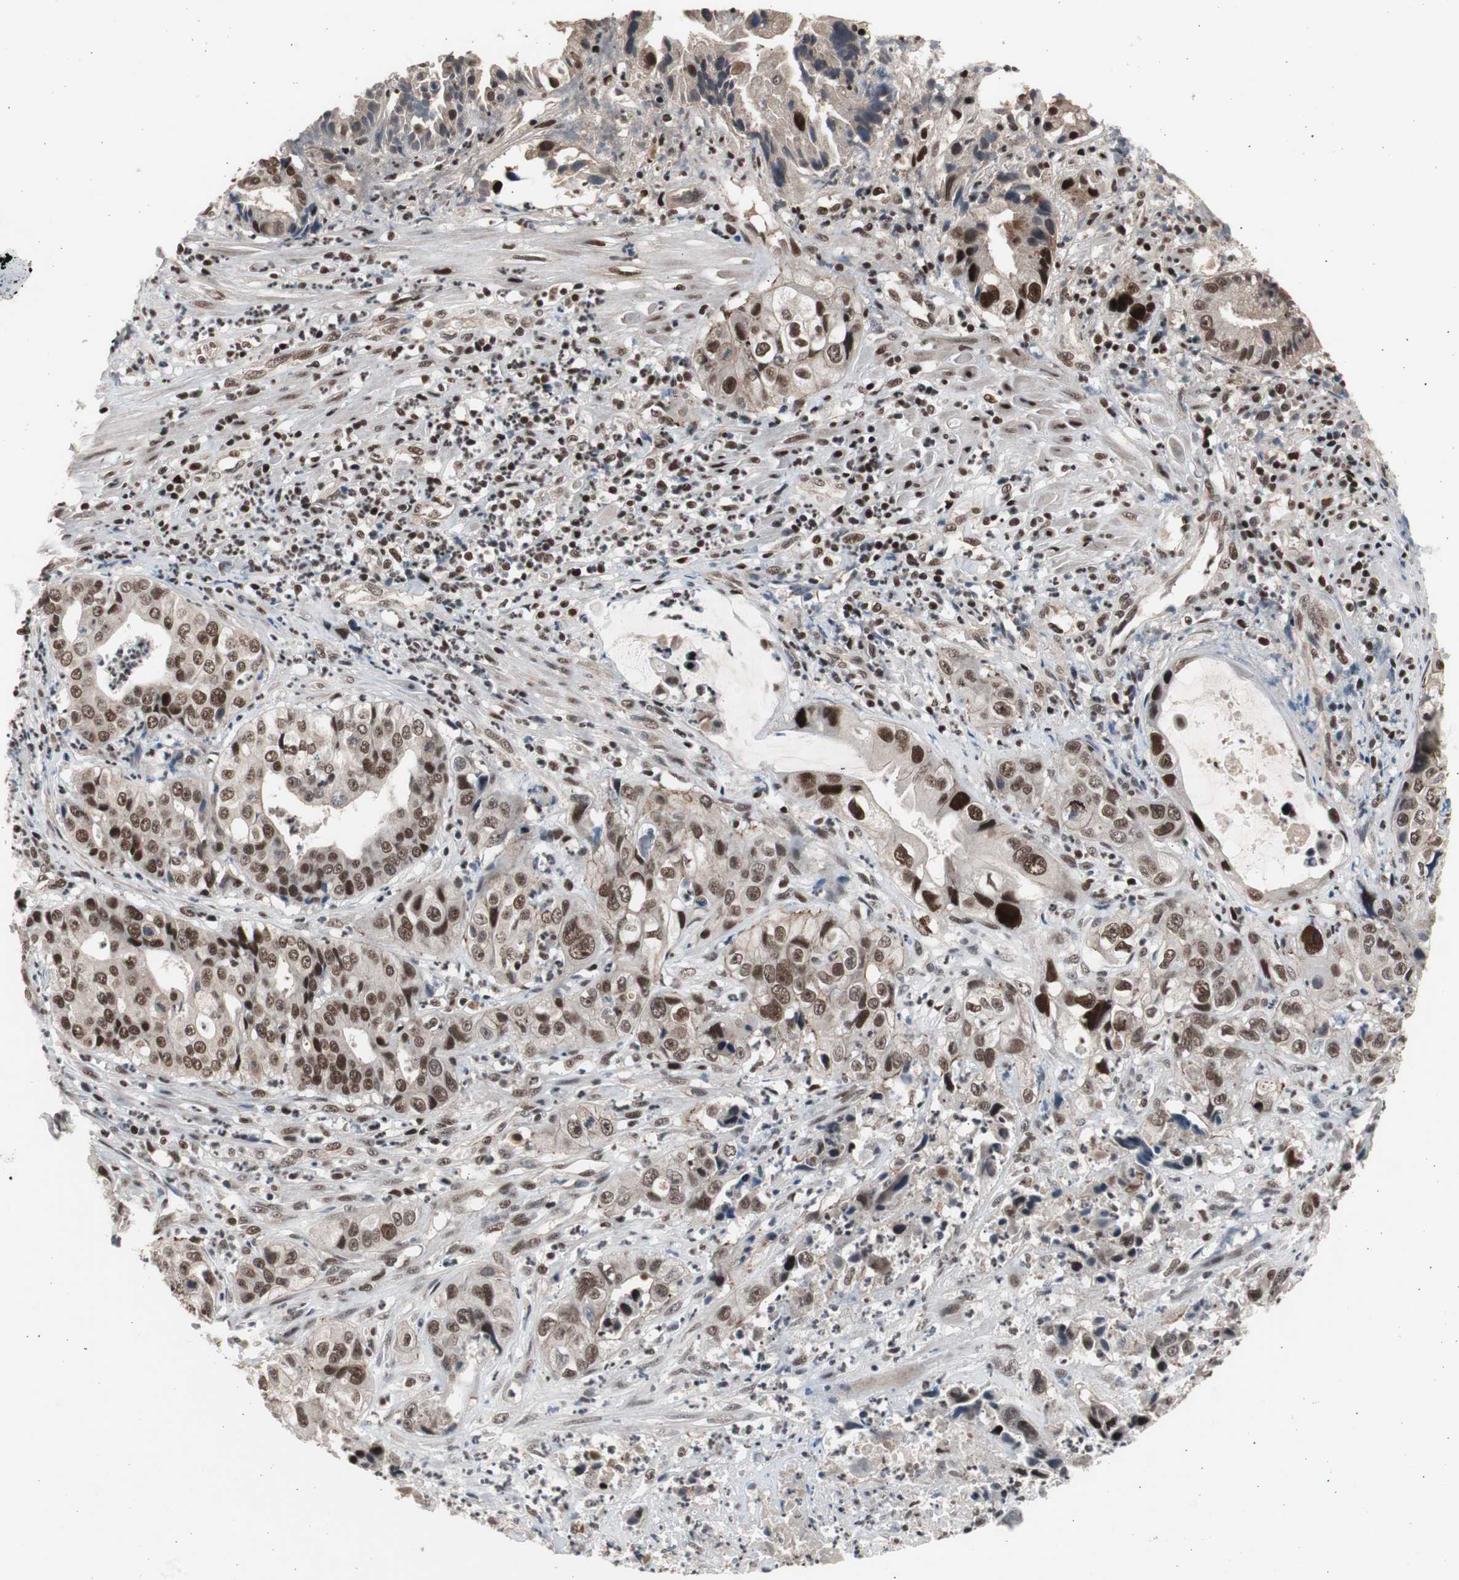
{"staining": {"intensity": "strong", "quantity": ">75%", "location": "nuclear"}, "tissue": "liver cancer", "cell_type": "Tumor cells", "image_type": "cancer", "snomed": [{"axis": "morphology", "description": "Cholangiocarcinoma"}, {"axis": "topography", "description": "Liver"}], "caption": "Human liver cancer stained with a protein marker exhibits strong staining in tumor cells.", "gene": "RPA1", "patient": {"sex": "female", "age": 61}}